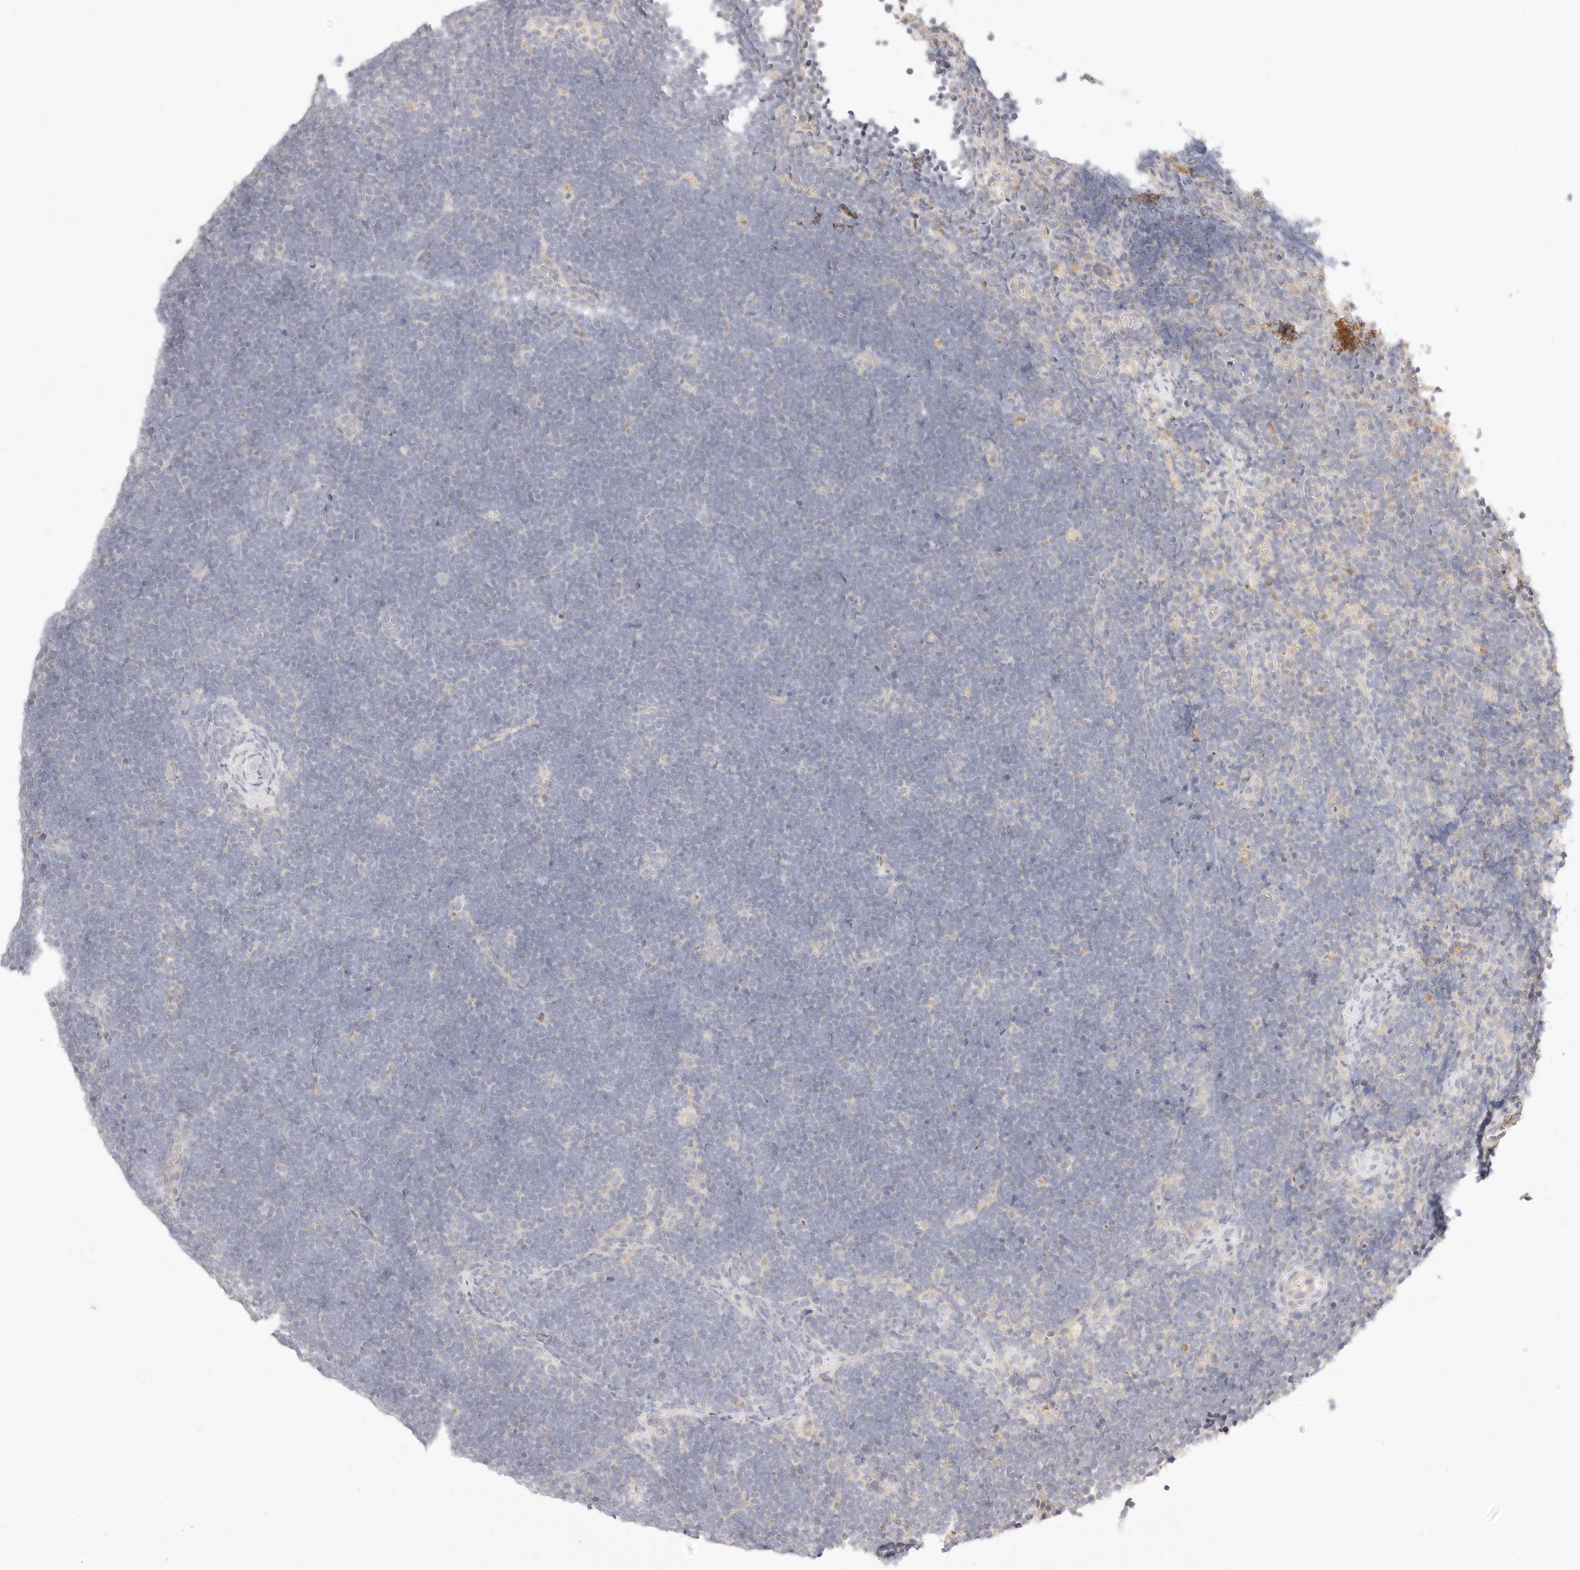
{"staining": {"intensity": "negative", "quantity": "none", "location": "none"}, "tissue": "lymphoma", "cell_type": "Tumor cells", "image_type": "cancer", "snomed": [{"axis": "morphology", "description": "Malignant lymphoma, non-Hodgkin's type, High grade"}, {"axis": "topography", "description": "Lymph node"}], "caption": "Immunohistochemical staining of human lymphoma reveals no significant positivity in tumor cells.", "gene": "ACOX1", "patient": {"sex": "male", "age": 13}}